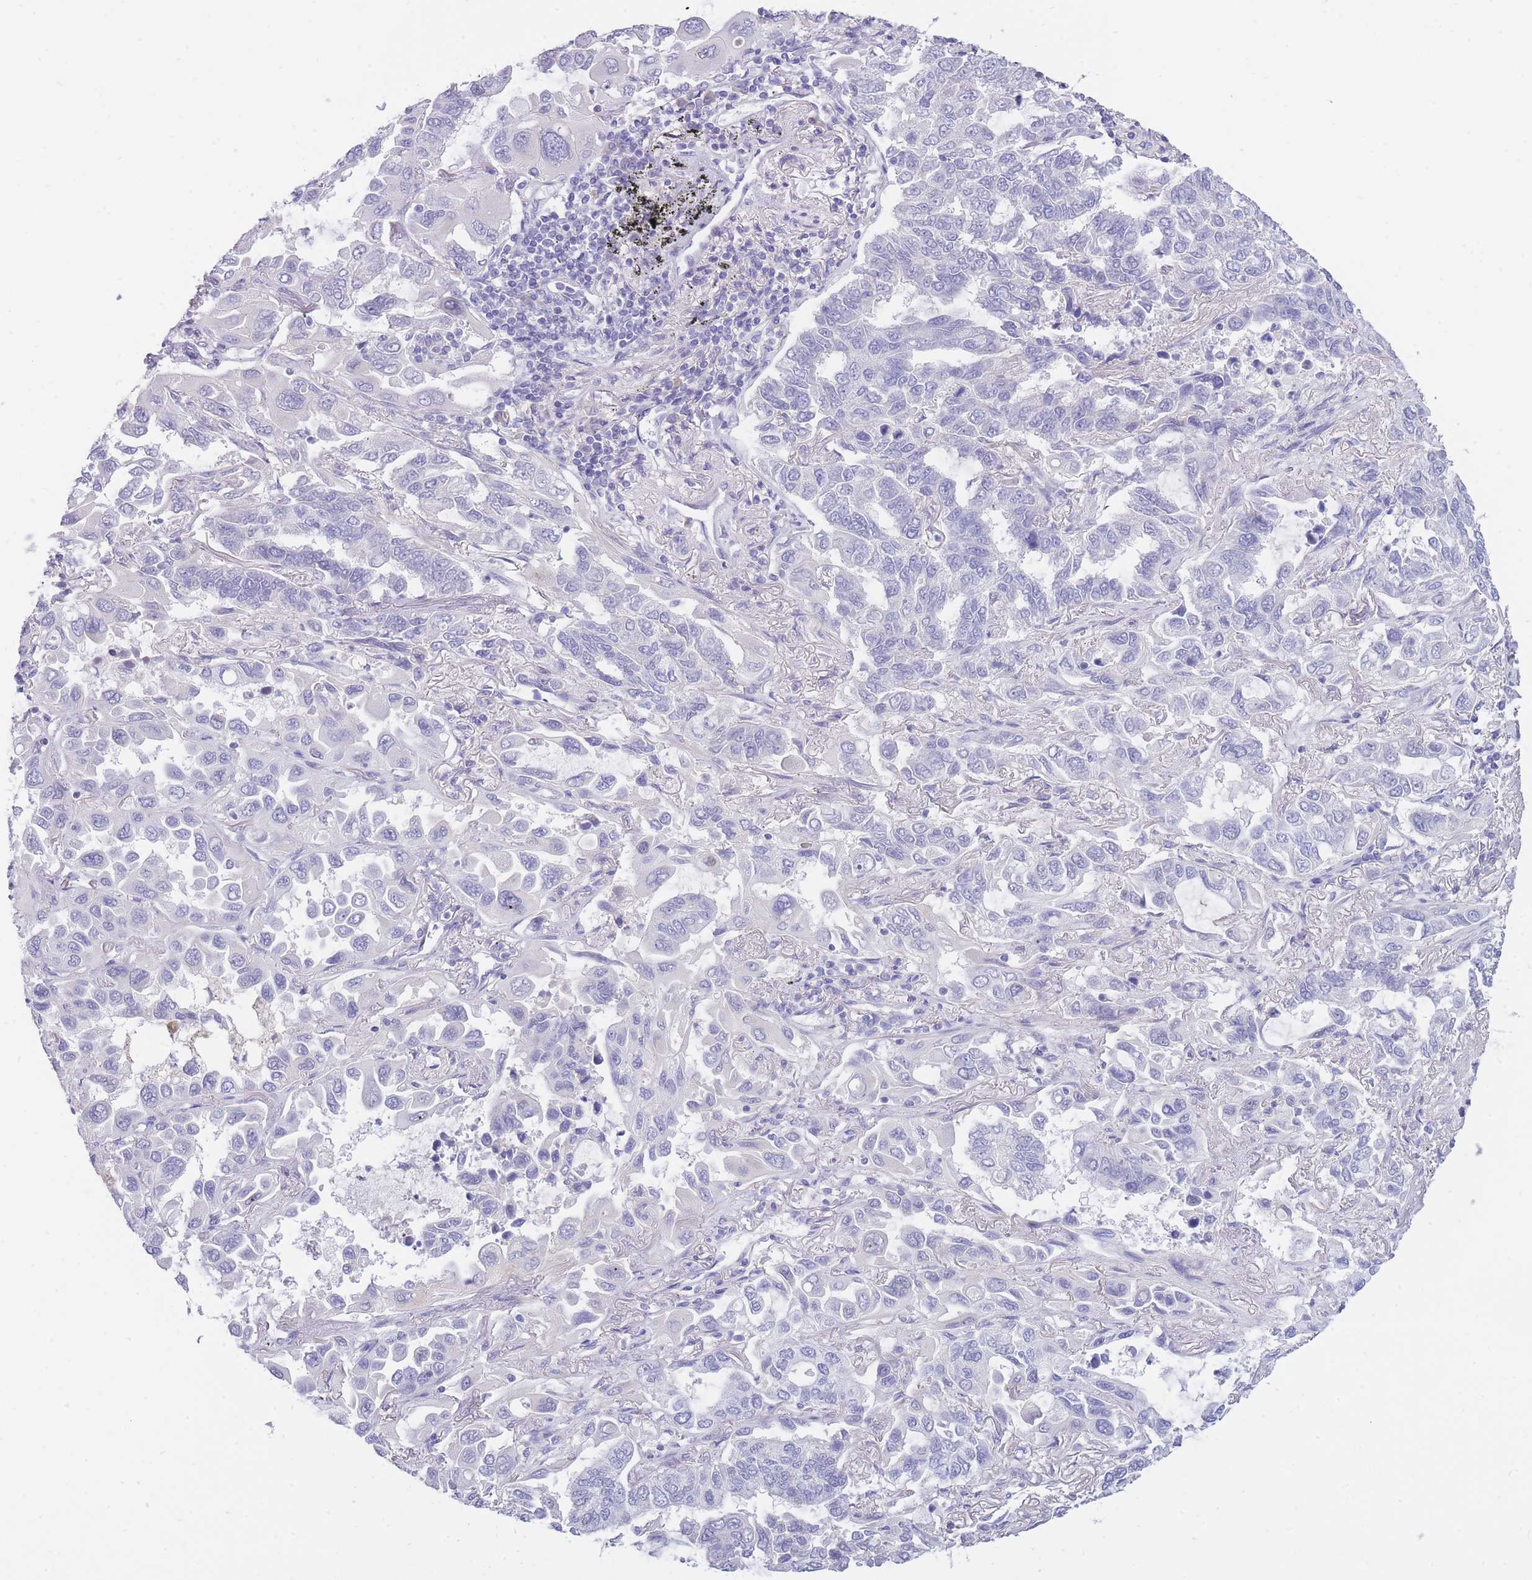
{"staining": {"intensity": "negative", "quantity": "none", "location": "none"}, "tissue": "lung cancer", "cell_type": "Tumor cells", "image_type": "cancer", "snomed": [{"axis": "morphology", "description": "Adenocarcinoma, NOS"}, {"axis": "topography", "description": "Lung"}], "caption": "The immunohistochemistry (IHC) image has no significant staining in tumor cells of adenocarcinoma (lung) tissue.", "gene": "PRR23B", "patient": {"sex": "male", "age": 64}}